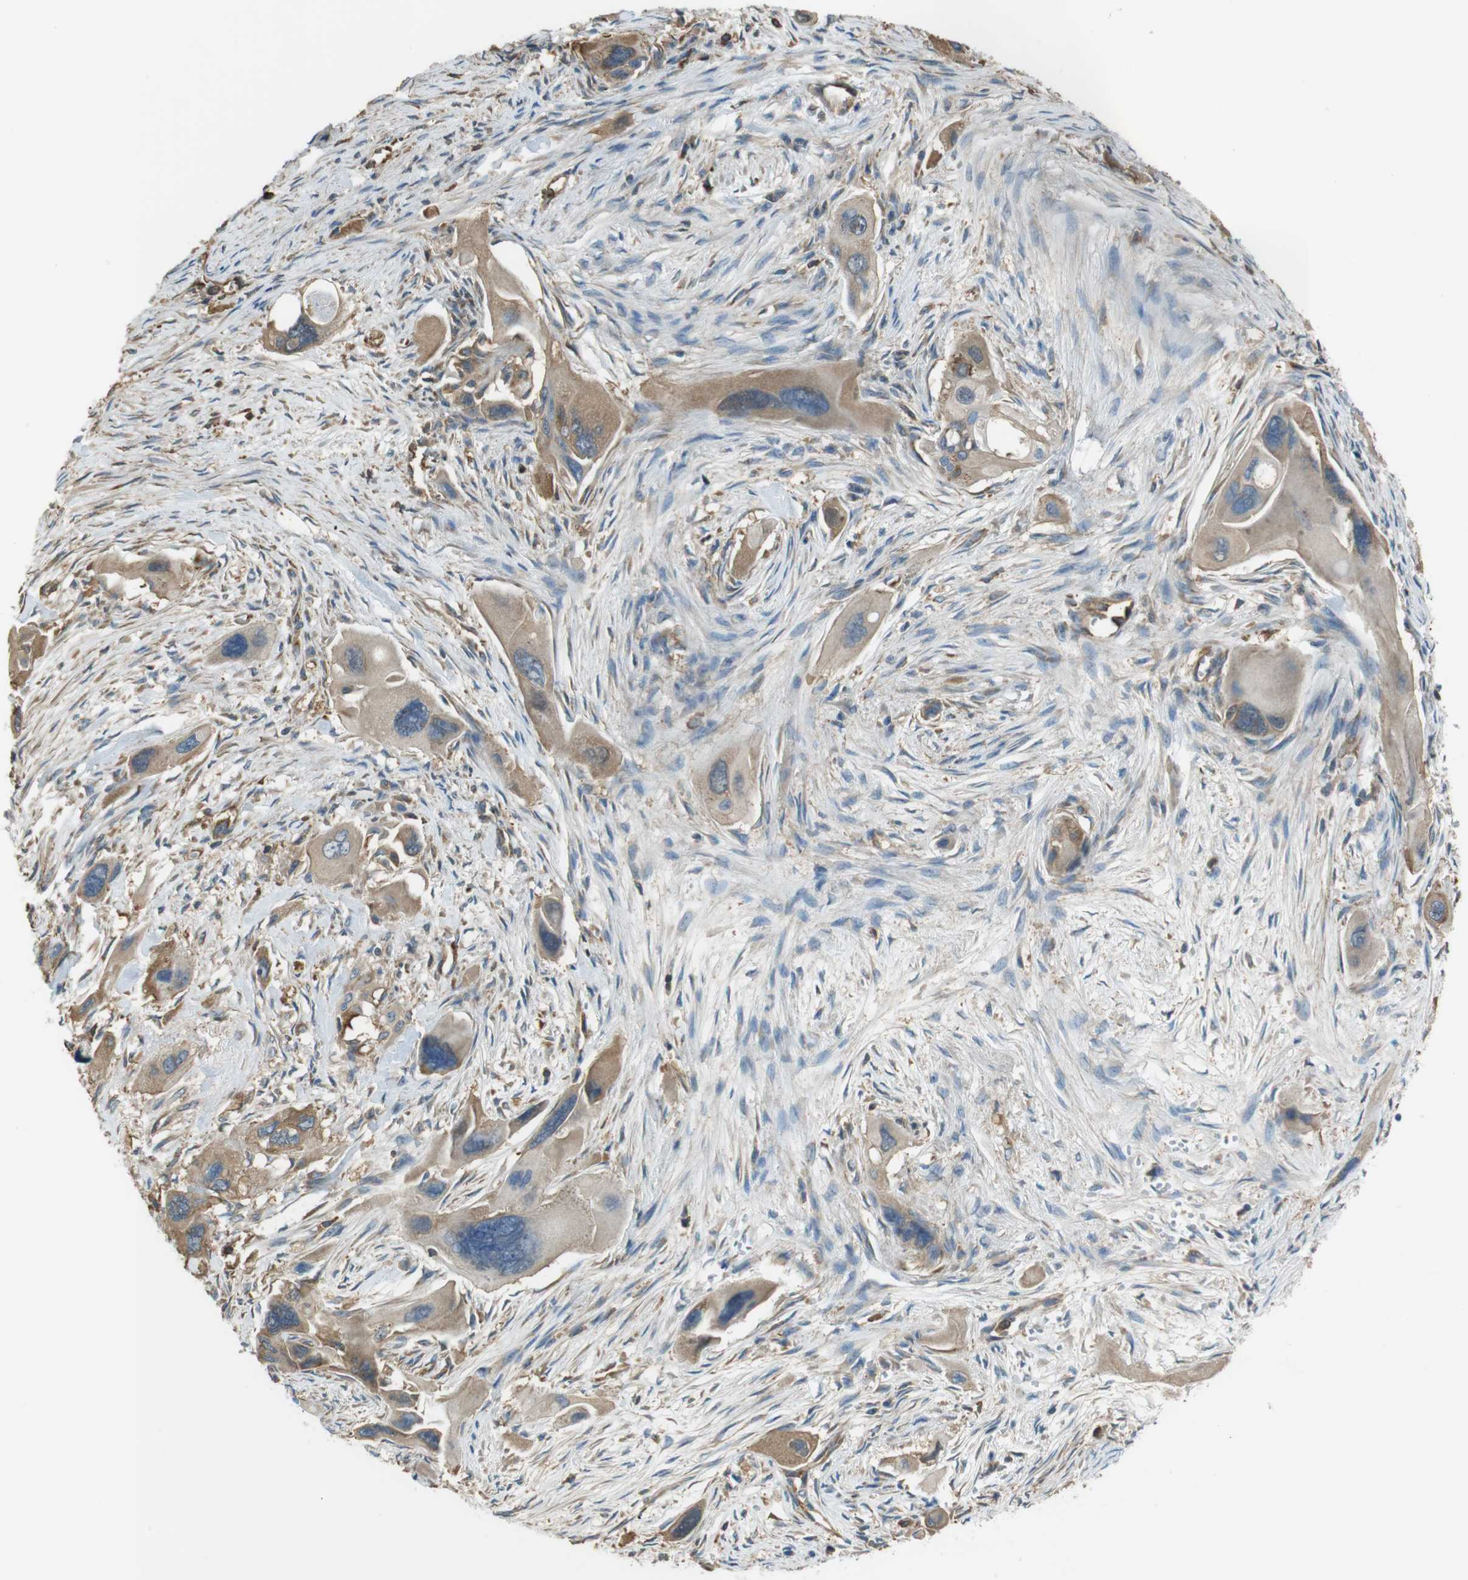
{"staining": {"intensity": "moderate", "quantity": ">75%", "location": "cytoplasmic/membranous"}, "tissue": "pancreatic cancer", "cell_type": "Tumor cells", "image_type": "cancer", "snomed": [{"axis": "morphology", "description": "Adenocarcinoma, NOS"}, {"axis": "topography", "description": "Pancreas"}], "caption": "There is medium levels of moderate cytoplasmic/membranous positivity in tumor cells of adenocarcinoma (pancreatic), as demonstrated by immunohistochemical staining (brown color).", "gene": "FCAR", "patient": {"sex": "male", "age": 73}}